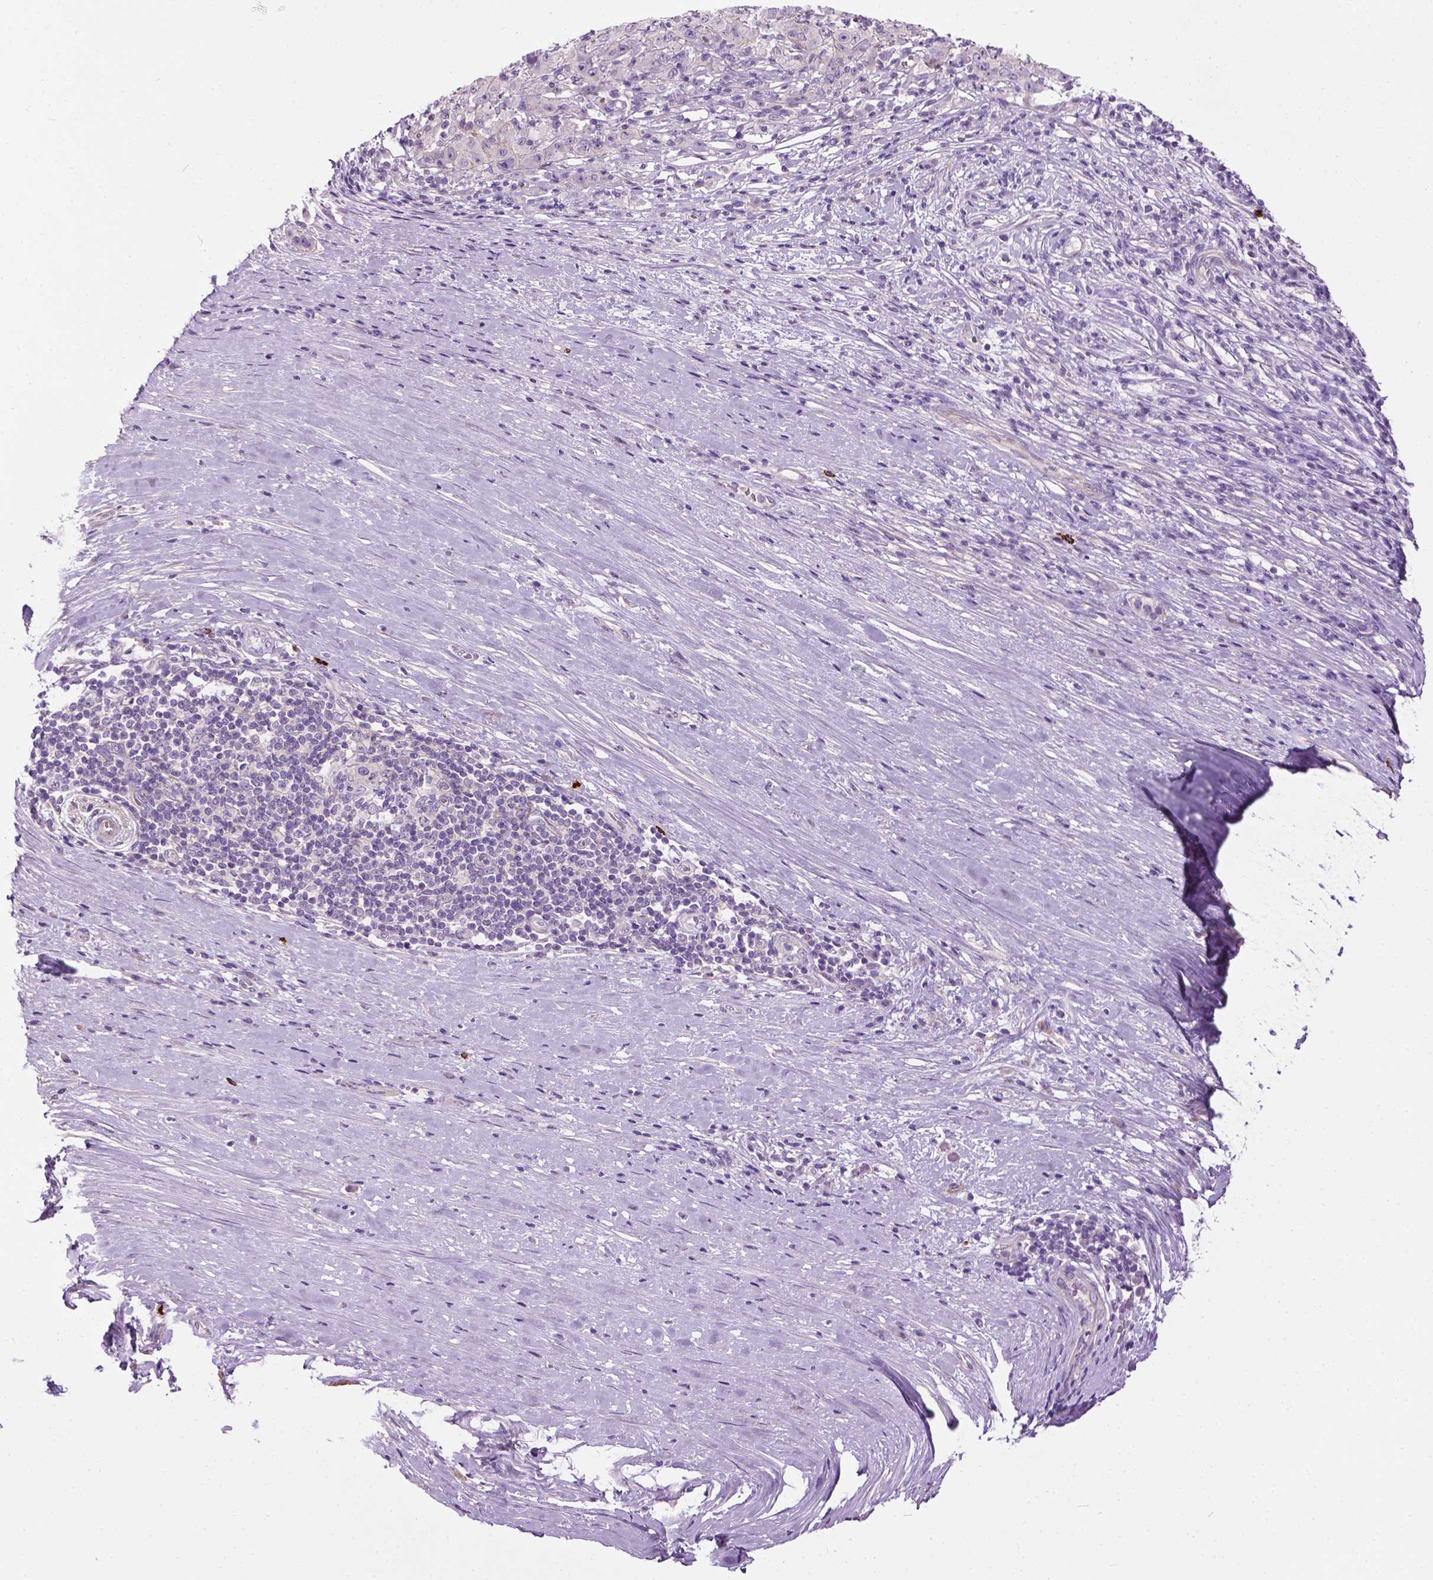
{"staining": {"intensity": "negative", "quantity": "none", "location": "none"}, "tissue": "pancreatic cancer", "cell_type": "Tumor cells", "image_type": "cancer", "snomed": [{"axis": "morphology", "description": "Adenocarcinoma, NOS"}, {"axis": "topography", "description": "Pancreas"}], "caption": "Immunohistochemistry (IHC) image of neoplastic tissue: pancreatic cancer stained with DAB (3,3'-diaminobenzidine) displays no significant protein positivity in tumor cells.", "gene": "SPECC1L", "patient": {"sex": "male", "age": 63}}